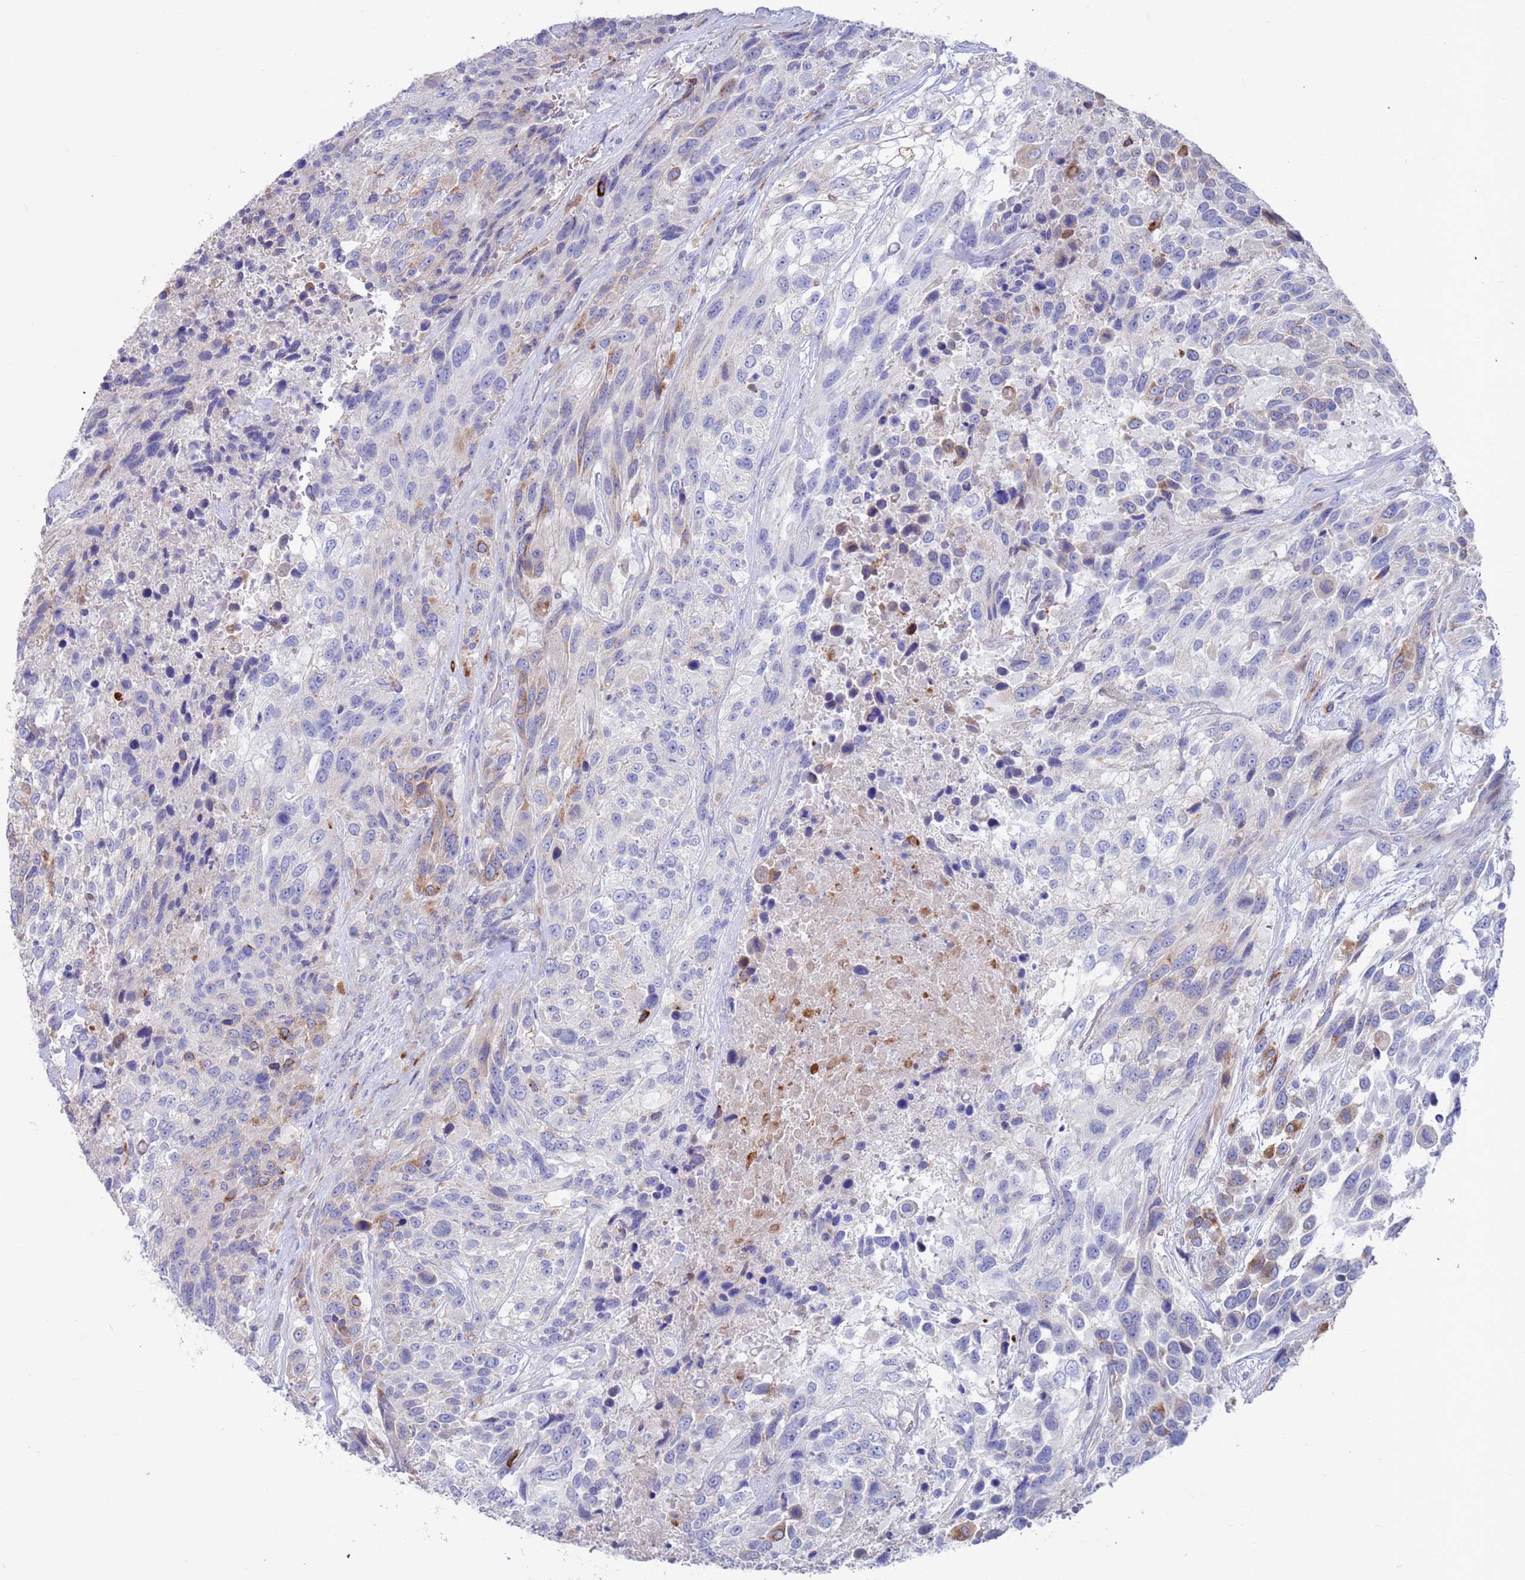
{"staining": {"intensity": "negative", "quantity": "none", "location": "none"}, "tissue": "urothelial cancer", "cell_type": "Tumor cells", "image_type": "cancer", "snomed": [{"axis": "morphology", "description": "Urothelial carcinoma, High grade"}, {"axis": "topography", "description": "Urinary bladder"}], "caption": "Protein analysis of high-grade urothelial carcinoma exhibits no significant expression in tumor cells. The staining was performed using DAB (3,3'-diaminobenzidine) to visualize the protein expression in brown, while the nuclei were stained in blue with hematoxylin (Magnification: 20x).", "gene": "GREB1L", "patient": {"sex": "female", "age": 70}}